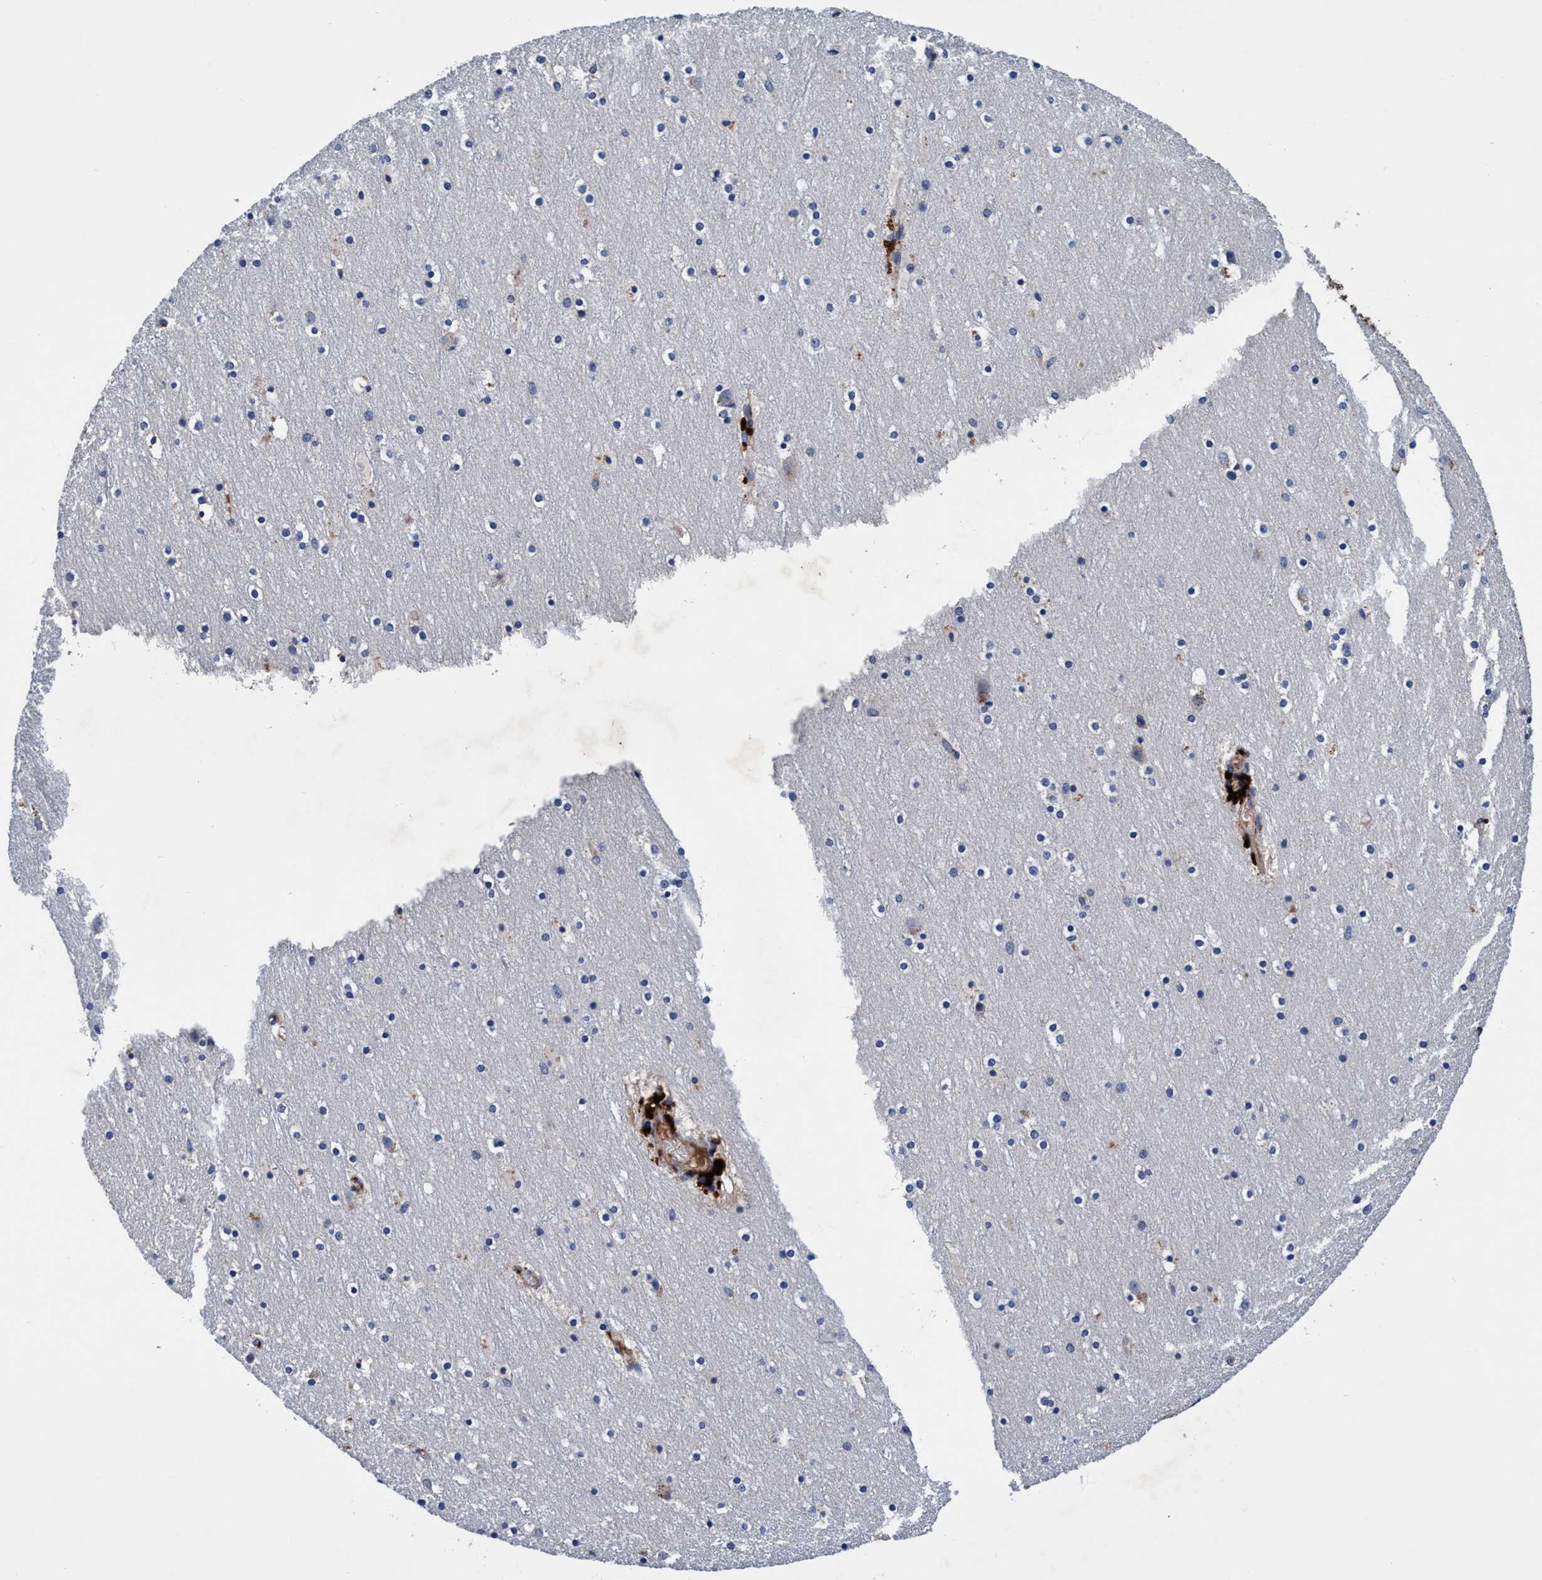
{"staining": {"intensity": "negative", "quantity": "none", "location": "none"}, "tissue": "cerebral cortex", "cell_type": "Endothelial cells", "image_type": "normal", "snomed": [{"axis": "morphology", "description": "Normal tissue, NOS"}, {"axis": "topography", "description": "Cerebral cortex"}], "caption": "Immunohistochemistry of unremarkable human cerebral cortex exhibits no expression in endothelial cells.", "gene": "RNF208", "patient": {"sex": "male", "age": 45}}